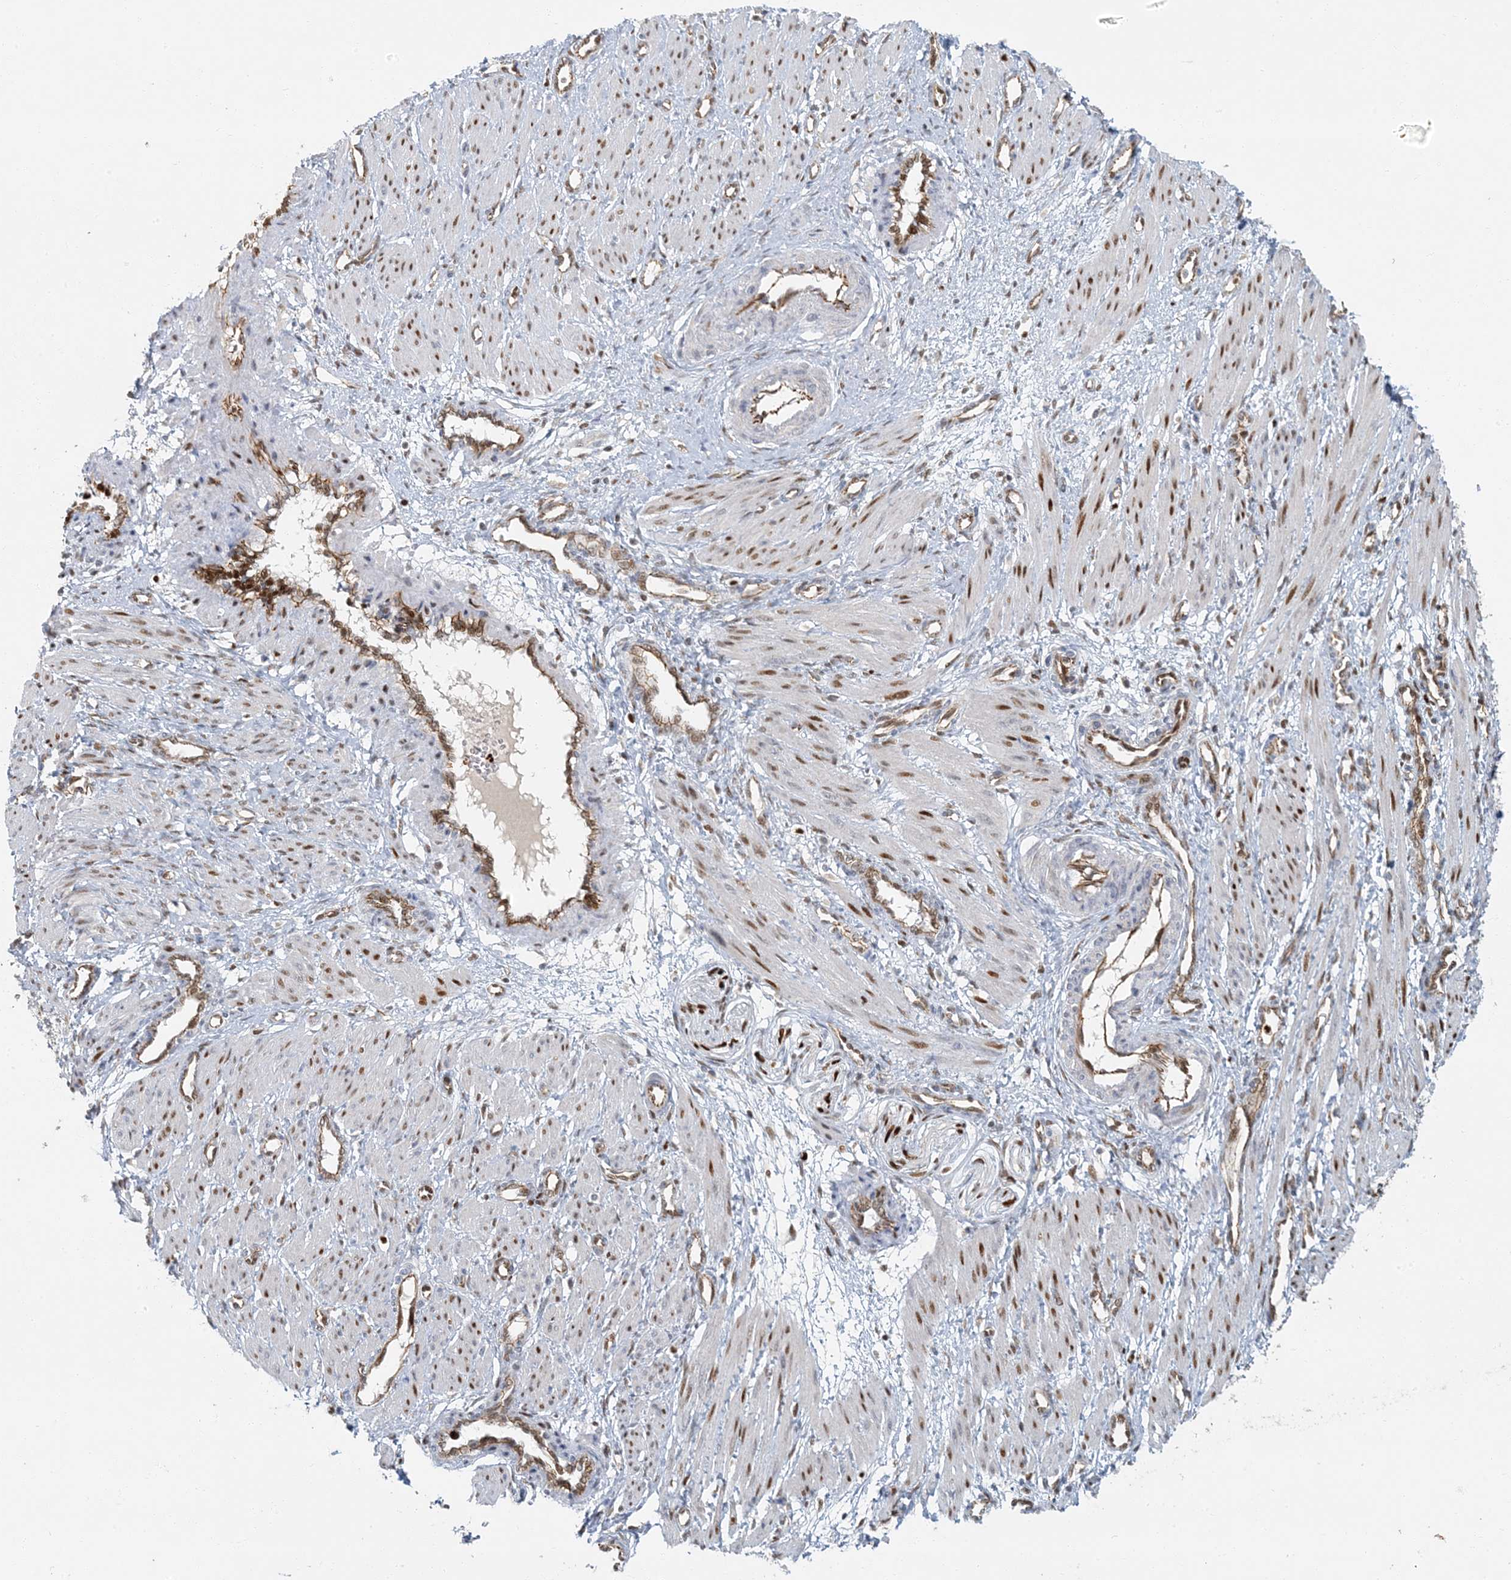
{"staining": {"intensity": "moderate", "quantity": ">75%", "location": "nuclear"}, "tissue": "smooth muscle", "cell_type": "Smooth muscle cells", "image_type": "normal", "snomed": [{"axis": "morphology", "description": "Normal tissue, NOS"}, {"axis": "topography", "description": "Endometrium"}], "caption": "Protein positivity by IHC reveals moderate nuclear positivity in about >75% of smooth muscle cells in unremarkable smooth muscle. The staining was performed using DAB (3,3'-diaminobenzidine), with brown indicating positive protein expression. Nuclei are stained blue with hematoxylin.", "gene": "AK9", "patient": {"sex": "female", "age": 33}}